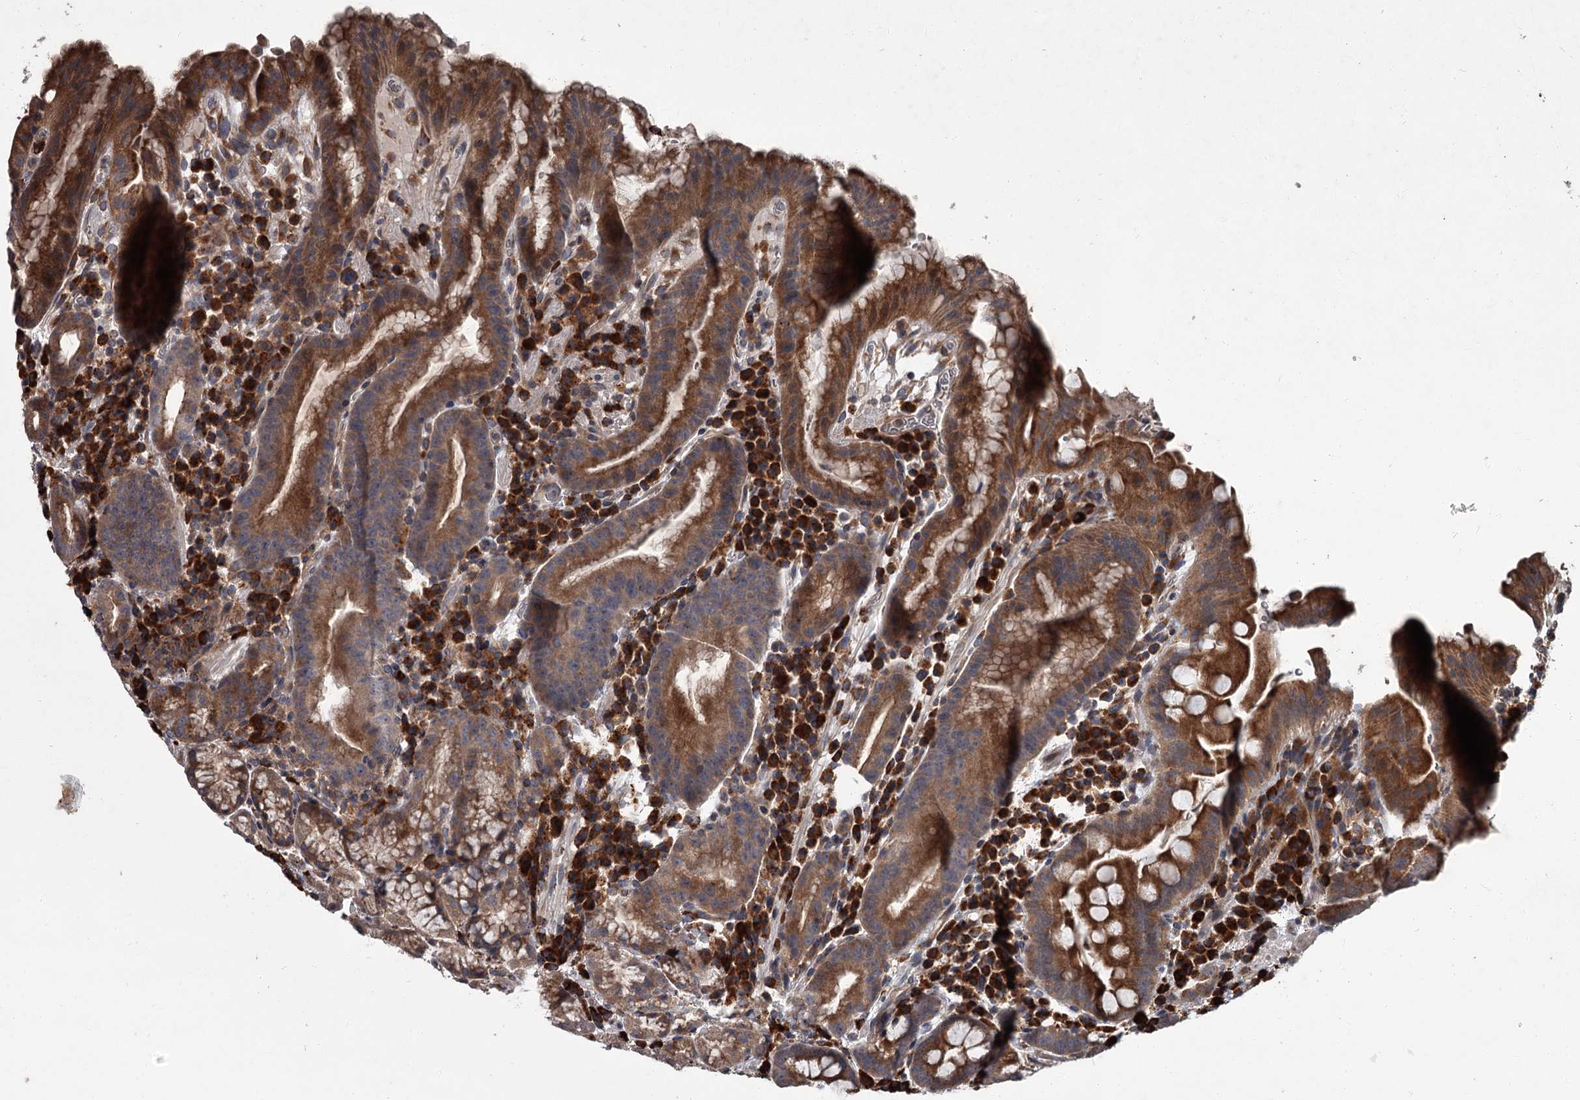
{"staining": {"intensity": "moderate", "quantity": ">75%", "location": "cytoplasmic/membranous"}, "tissue": "stomach", "cell_type": "Glandular cells", "image_type": "normal", "snomed": [{"axis": "morphology", "description": "Normal tissue, NOS"}, {"axis": "morphology", "description": "Inflammation, NOS"}, {"axis": "topography", "description": "Stomach"}], "caption": "Approximately >75% of glandular cells in unremarkable stomach reveal moderate cytoplasmic/membranous protein positivity as visualized by brown immunohistochemical staining.", "gene": "UNC93B1", "patient": {"sex": "male", "age": 79}}